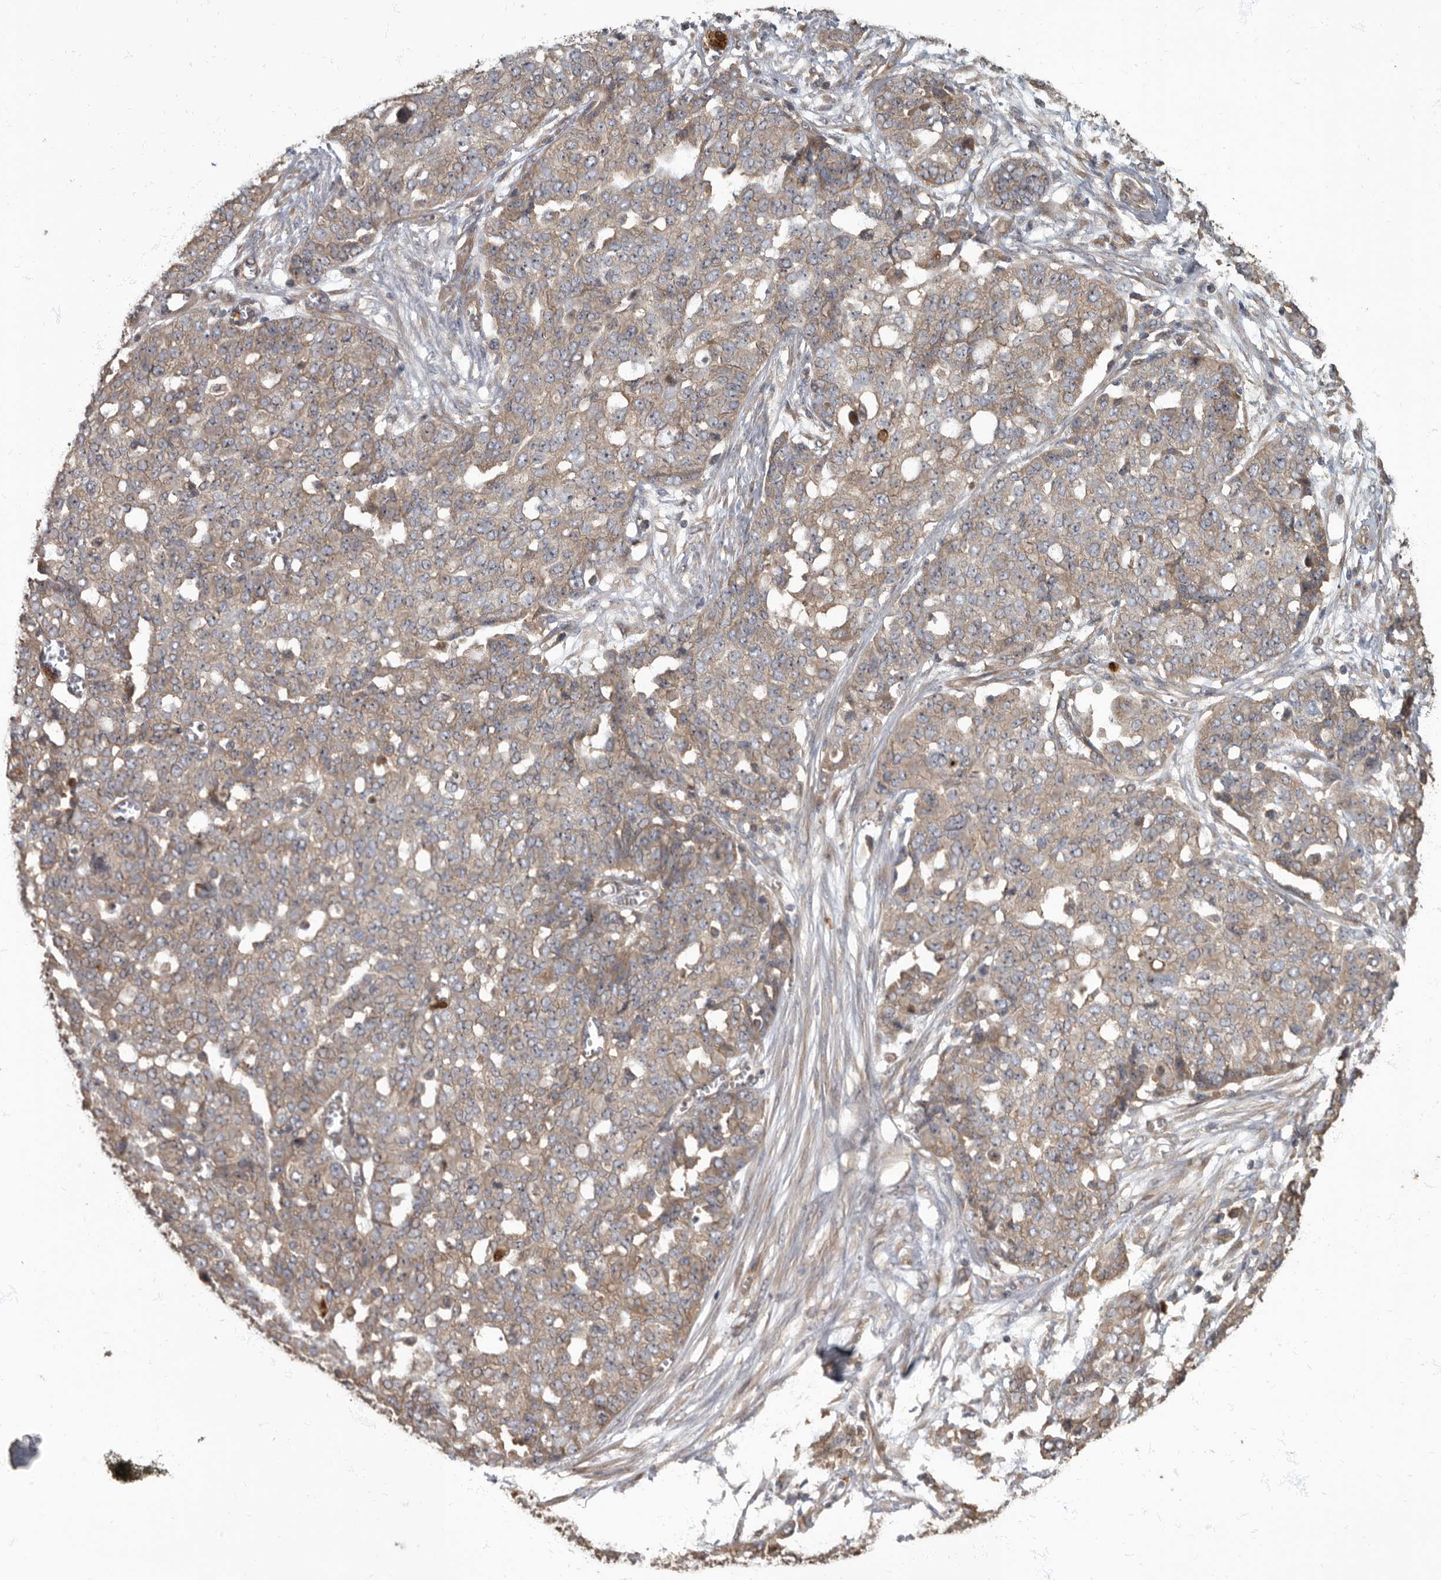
{"staining": {"intensity": "strong", "quantity": "<25%", "location": "cytoplasmic/membranous"}, "tissue": "ovarian cancer", "cell_type": "Tumor cells", "image_type": "cancer", "snomed": [{"axis": "morphology", "description": "Cystadenocarcinoma, serous, NOS"}, {"axis": "topography", "description": "Soft tissue"}, {"axis": "topography", "description": "Ovary"}], "caption": "A high-resolution micrograph shows immunohistochemistry (IHC) staining of ovarian cancer, which reveals strong cytoplasmic/membranous positivity in approximately <25% of tumor cells.", "gene": "DAAM1", "patient": {"sex": "female", "age": 57}}